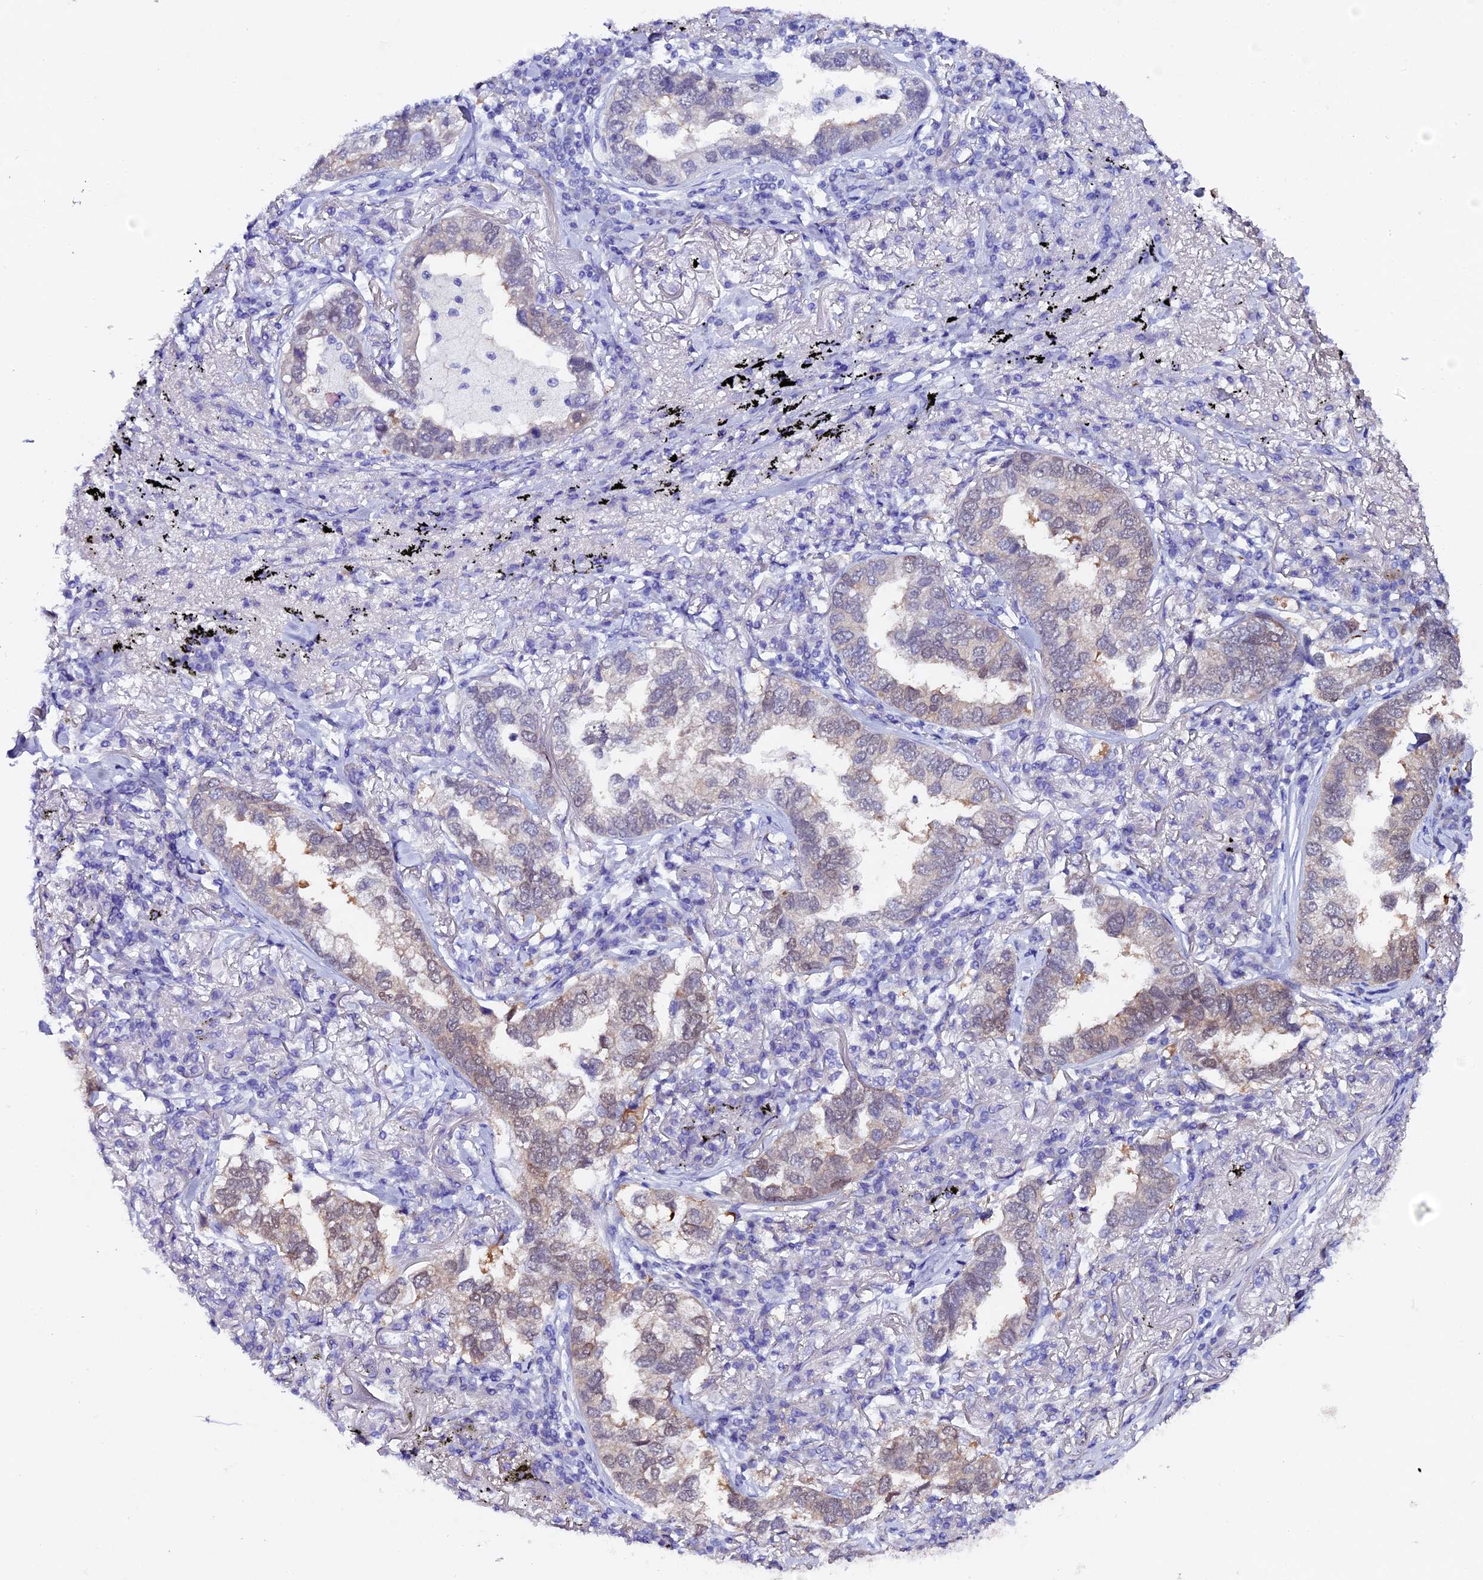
{"staining": {"intensity": "weak", "quantity": "<25%", "location": "cytoplasmic/membranous"}, "tissue": "lung cancer", "cell_type": "Tumor cells", "image_type": "cancer", "snomed": [{"axis": "morphology", "description": "Adenocarcinoma, NOS"}, {"axis": "topography", "description": "Lung"}], "caption": "High magnification brightfield microscopy of lung cancer (adenocarcinoma) stained with DAB (3,3'-diaminobenzidine) (brown) and counterstained with hematoxylin (blue): tumor cells show no significant expression.", "gene": "TGDS", "patient": {"sex": "male", "age": 65}}